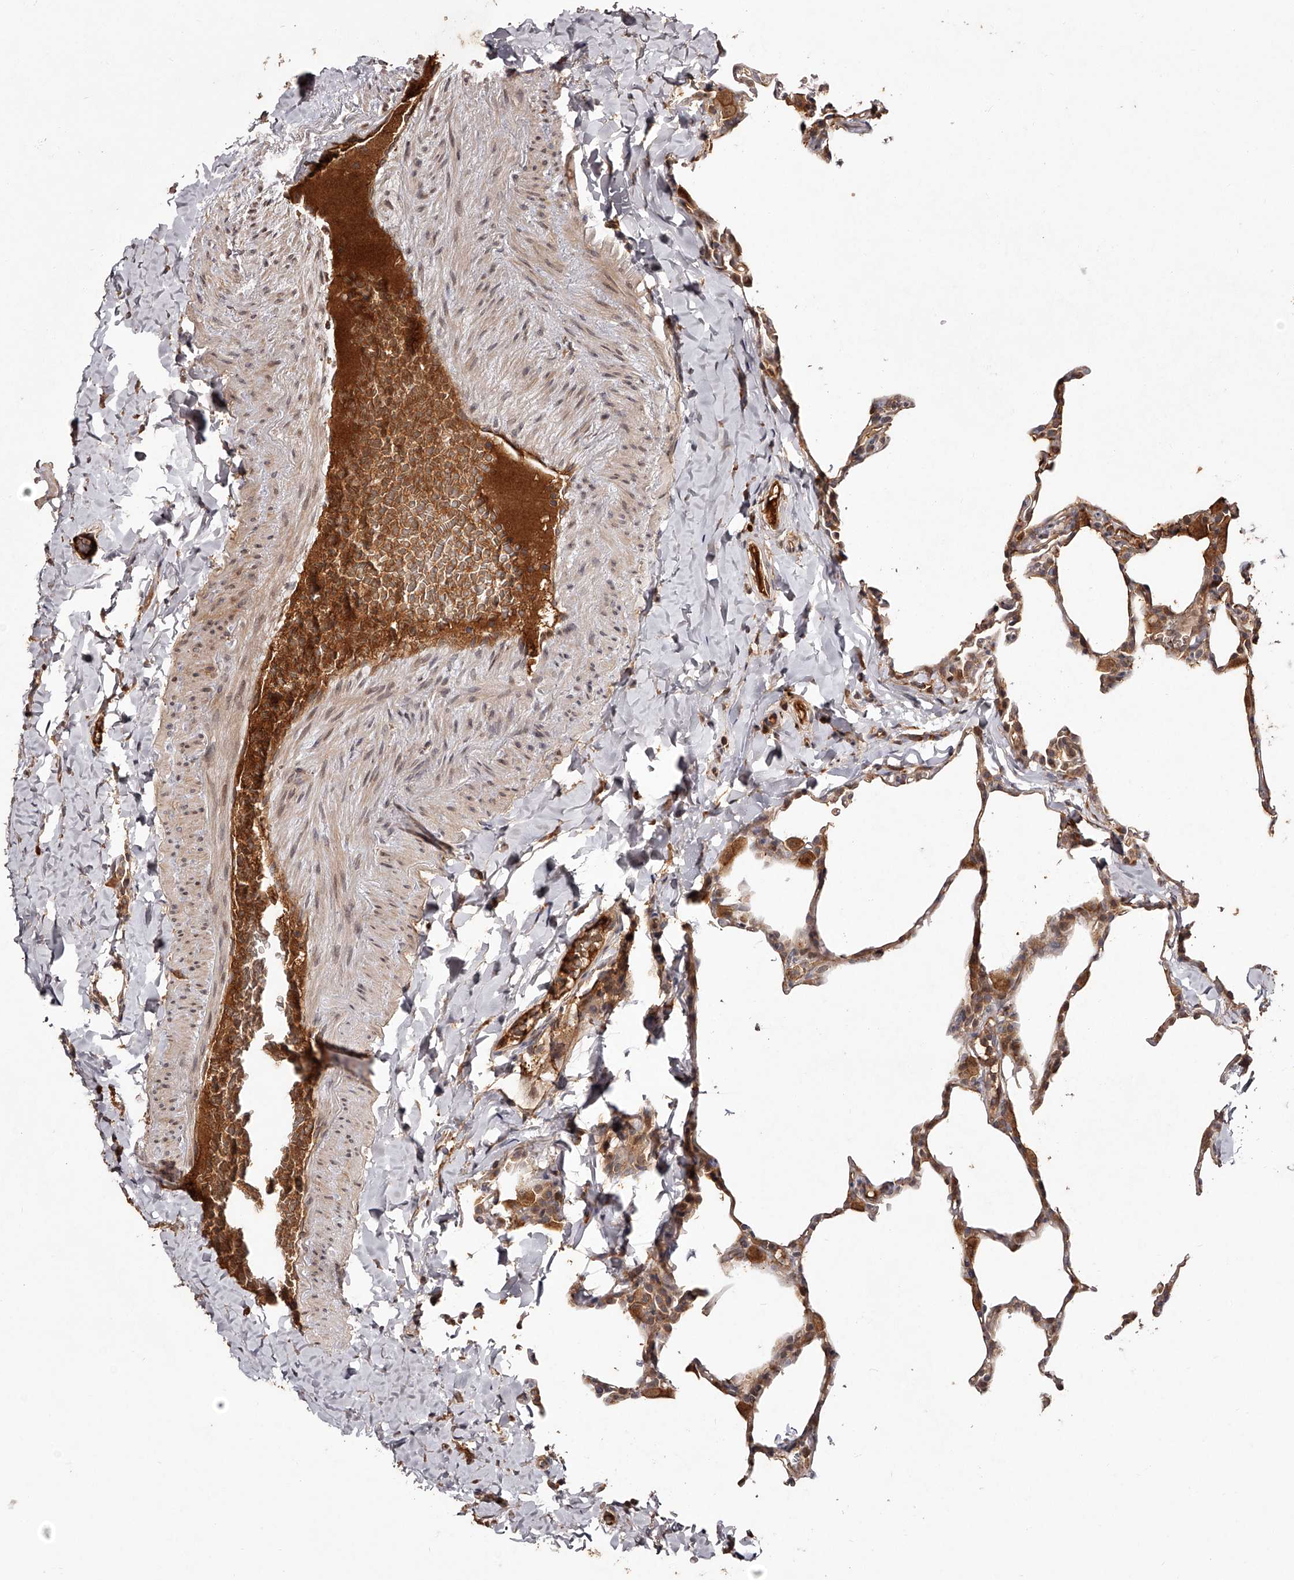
{"staining": {"intensity": "moderate", "quantity": "25%-75%", "location": "cytoplasmic/membranous"}, "tissue": "lung", "cell_type": "Alveolar cells", "image_type": "normal", "snomed": [{"axis": "morphology", "description": "Normal tissue, NOS"}, {"axis": "topography", "description": "Lung"}], "caption": "The photomicrograph demonstrates immunohistochemical staining of unremarkable lung. There is moderate cytoplasmic/membranous positivity is appreciated in approximately 25%-75% of alveolar cells.", "gene": "CRYZL1", "patient": {"sex": "male", "age": 20}}